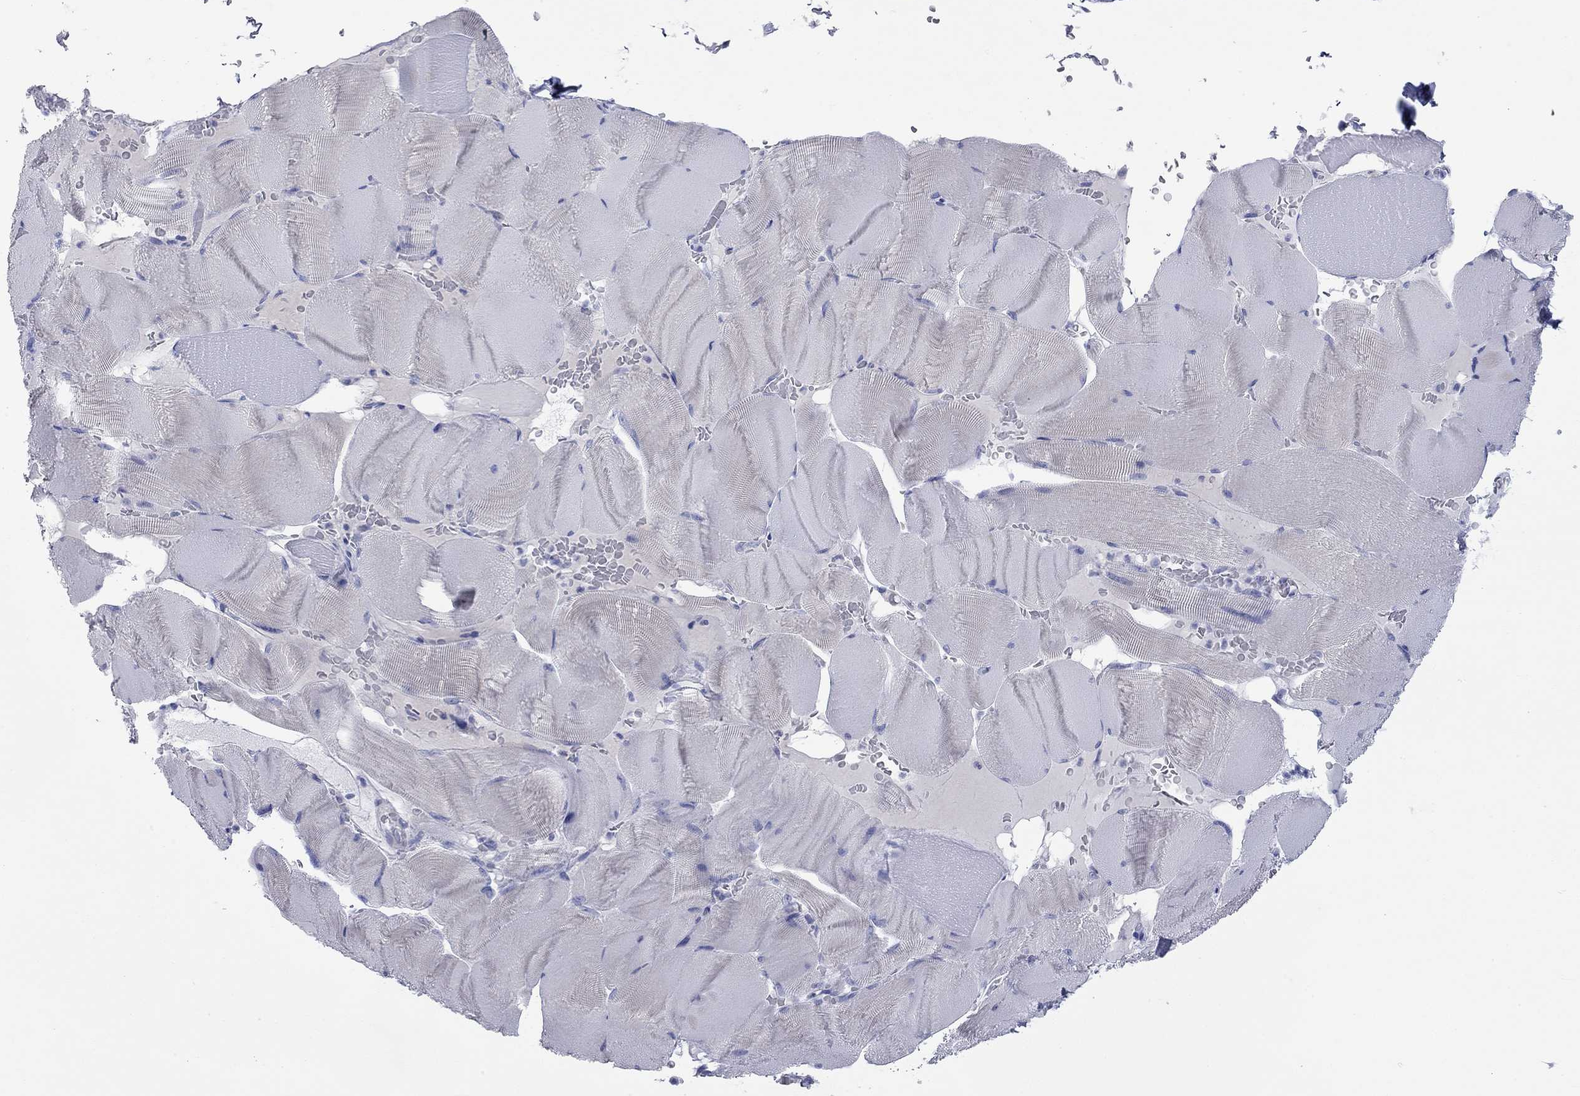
{"staining": {"intensity": "negative", "quantity": "none", "location": "none"}, "tissue": "skeletal muscle", "cell_type": "Myocytes", "image_type": "normal", "snomed": [{"axis": "morphology", "description": "Normal tissue, NOS"}, {"axis": "topography", "description": "Skeletal muscle"}], "caption": "The immunohistochemistry (IHC) image has no significant staining in myocytes of skeletal muscle. (Brightfield microscopy of DAB IHC at high magnification).", "gene": "ACTL7B", "patient": {"sex": "male", "age": 56}}